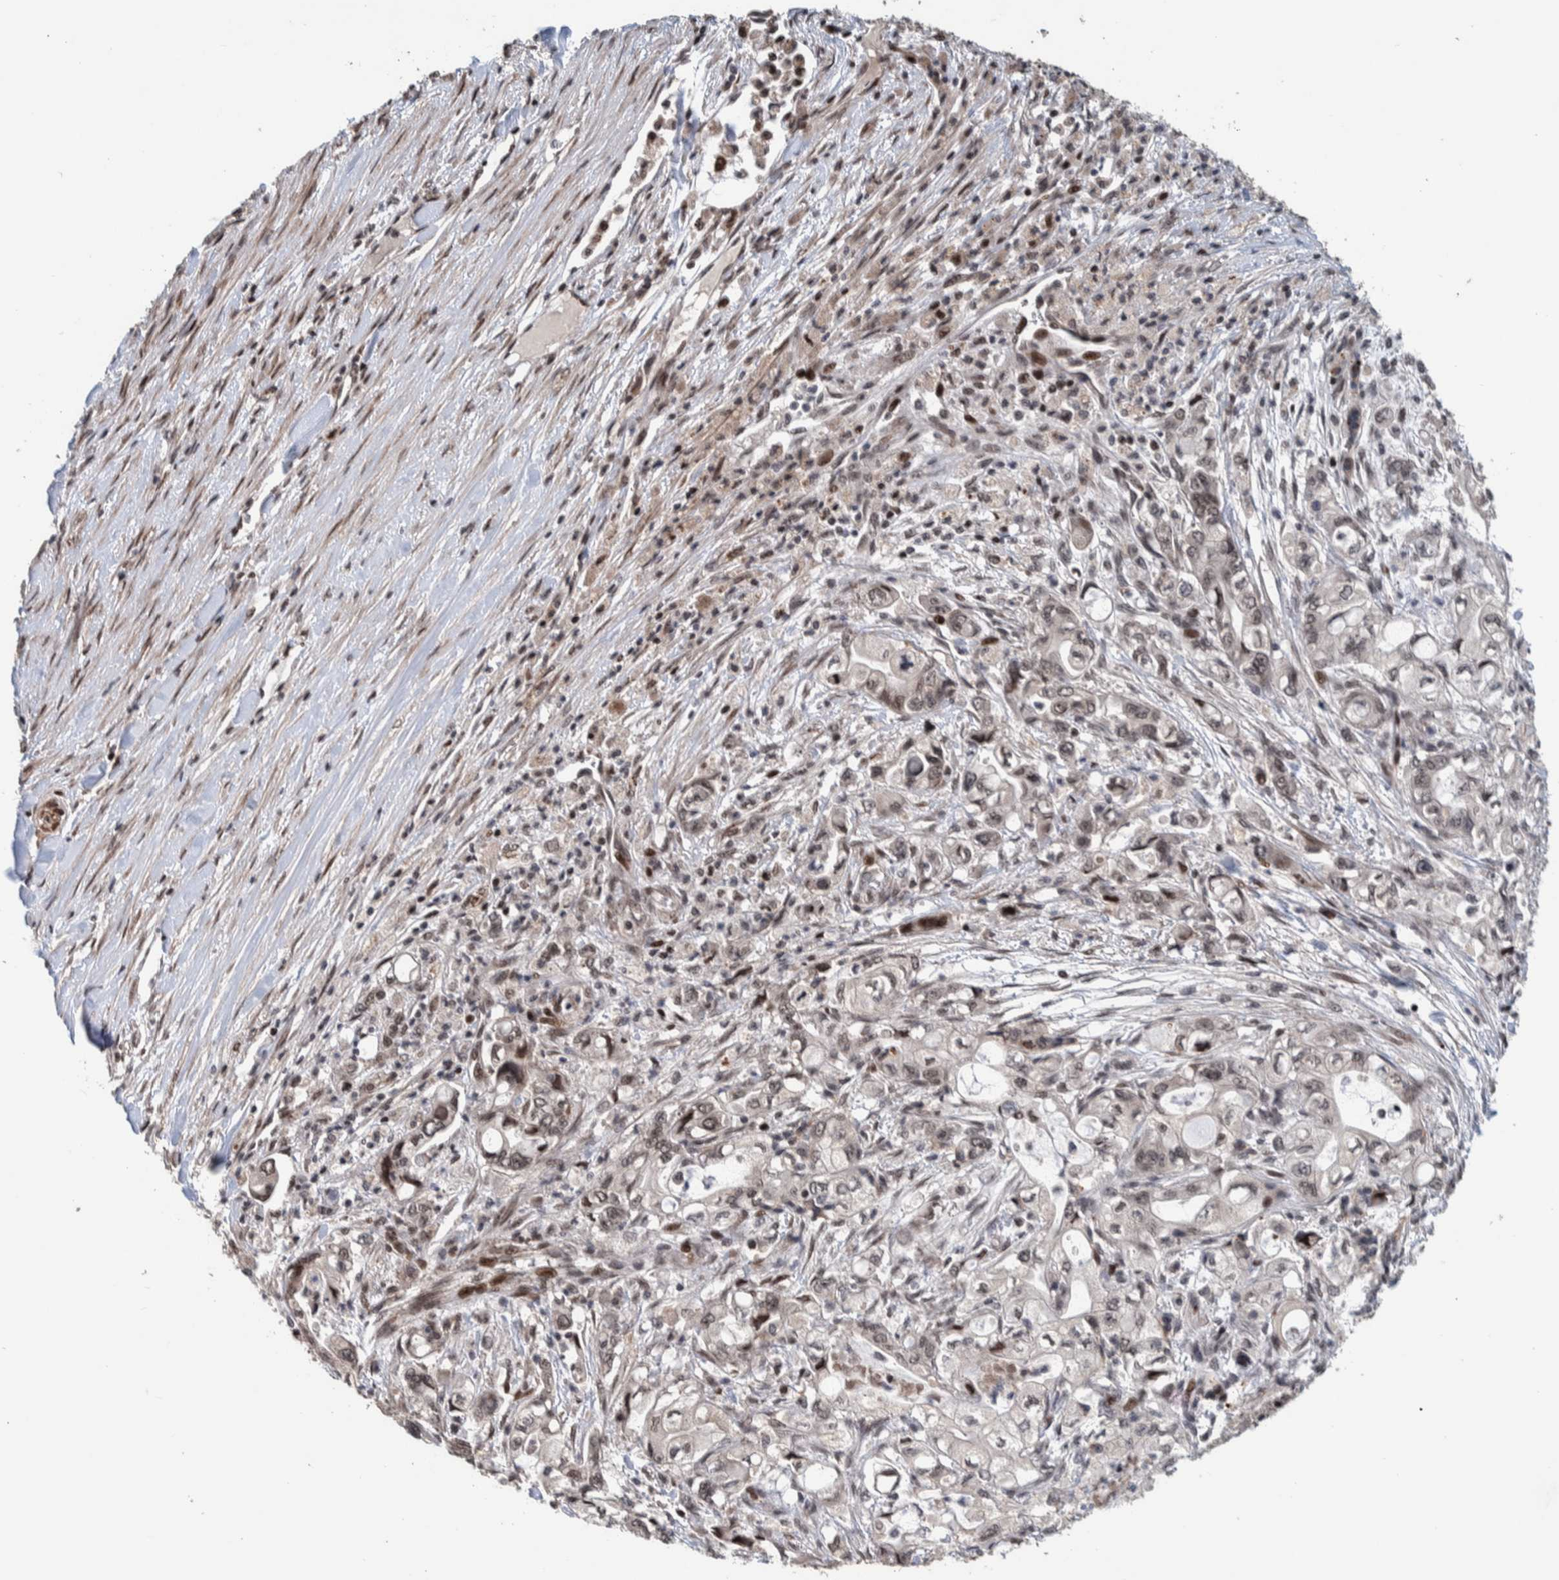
{"staining": {"intensity": "weak", "quantity": "<25%", "location": "nuclear"}, "tissue": "pancreatic cancer", "cell_type": "Tumor cells", "image_type": "cancer", "snomed": [{"axis": "morphology", "description": "Adenocarcinoma, NOS"}, {"axis": "topography", "description": "Pancreas"}], "caption": "This is an immunohistochemistry micrograph of human pancreatic cancer. There is no positivity in tumor cells.", "gene": "CHD4", "patient": {"sex": "male", "age": 79}}